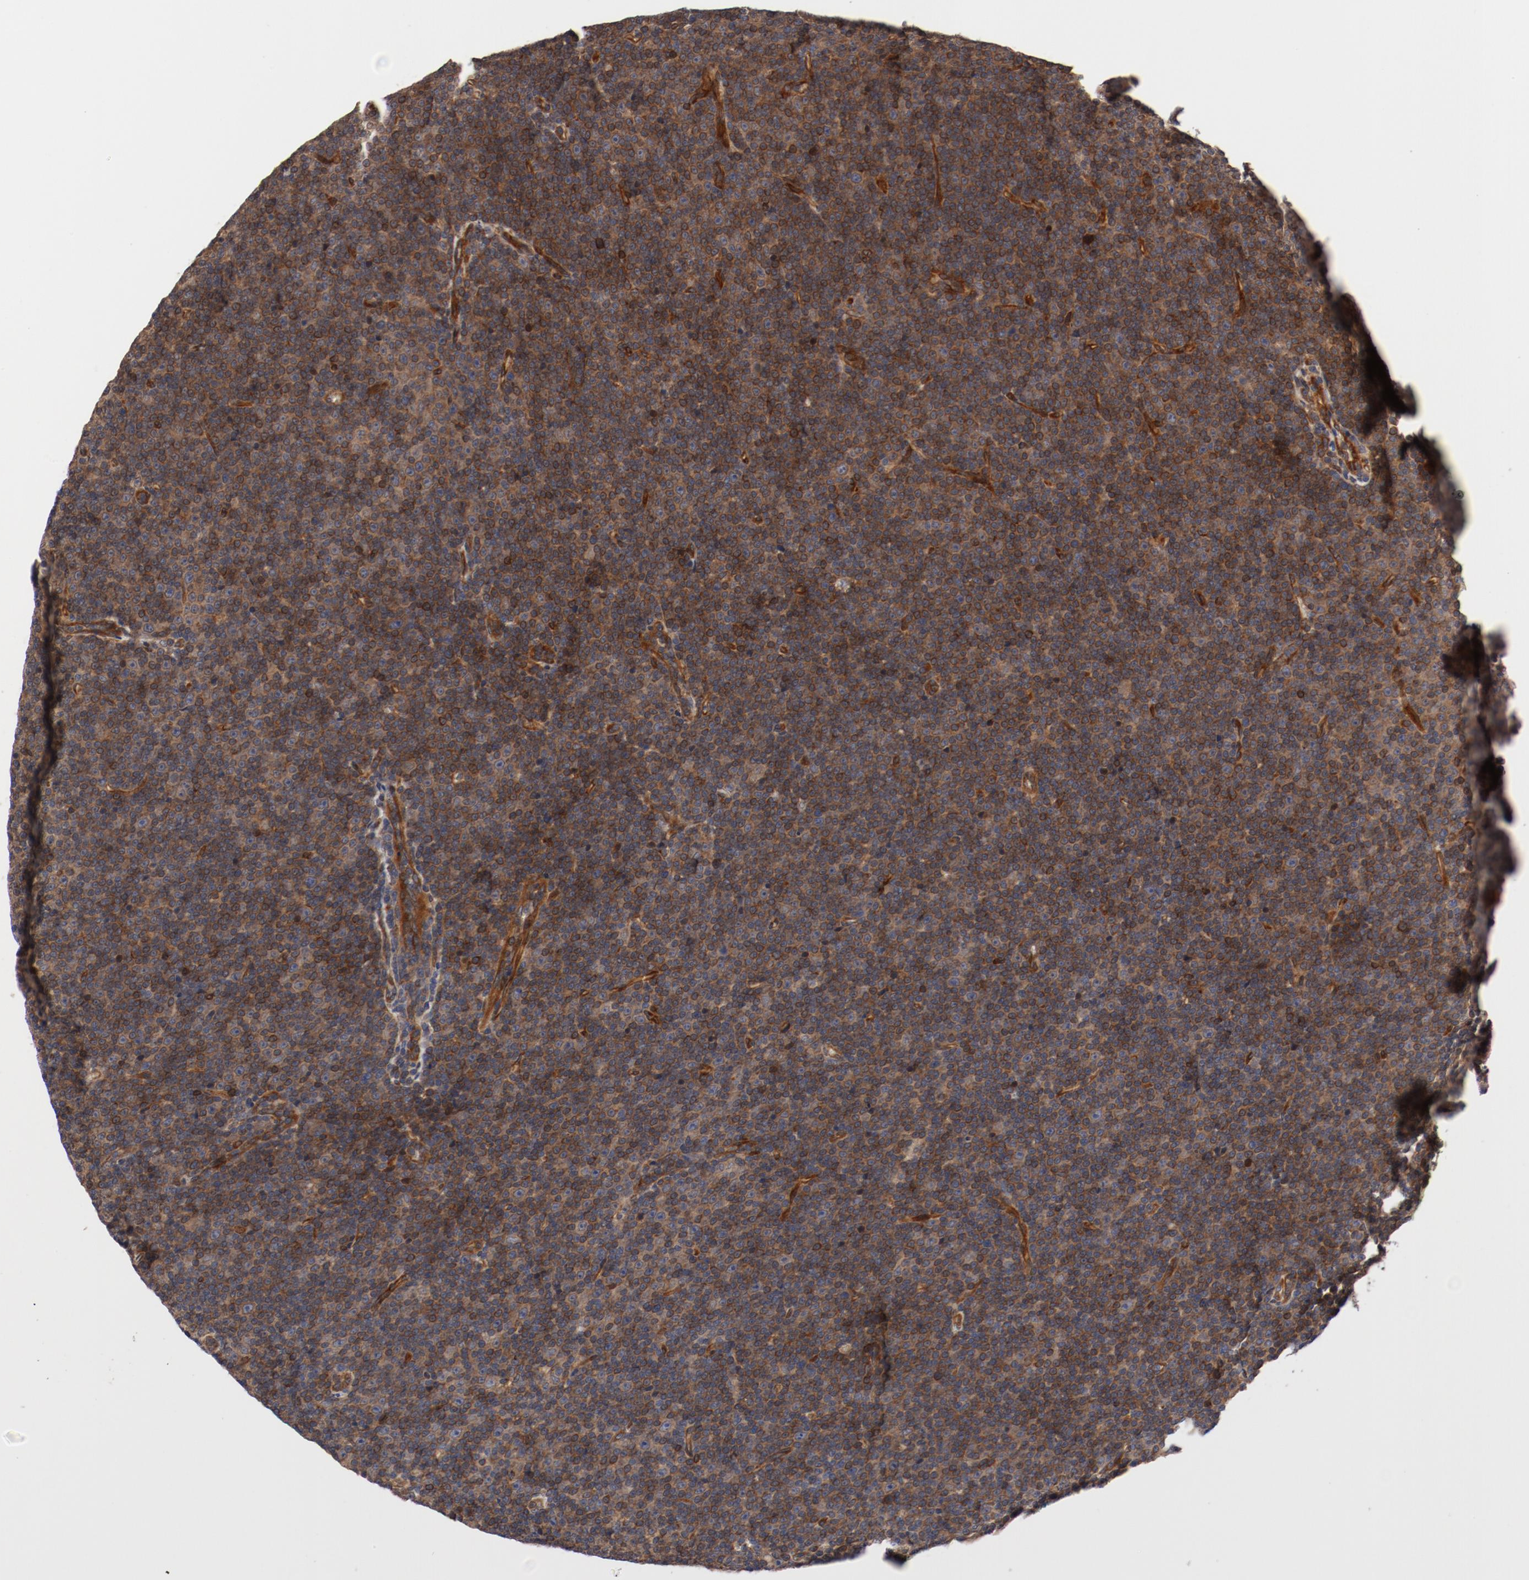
{"staining": {"intensity": "moderate", "quantity": ">75%", "location": "cytoplasmic/membranous"}, "tissue": "lymphoma", "cell_type": "Tumor cells", "image_type": "cancer", "snomed": [{"axis": "morphology", "description": "Malignant lymphoma, non-Hodgkin's type, Low grade"}, {"axis": "topography", "description": "Lymph node"}], "caption": "Tumor cells demonstrate medium levels of moderate cytoplasmic/membranous expression in about >75% of cells in human lymphoma.", "gene": "PITPNM2", "patient": {"sex": "female", "age": 67}}